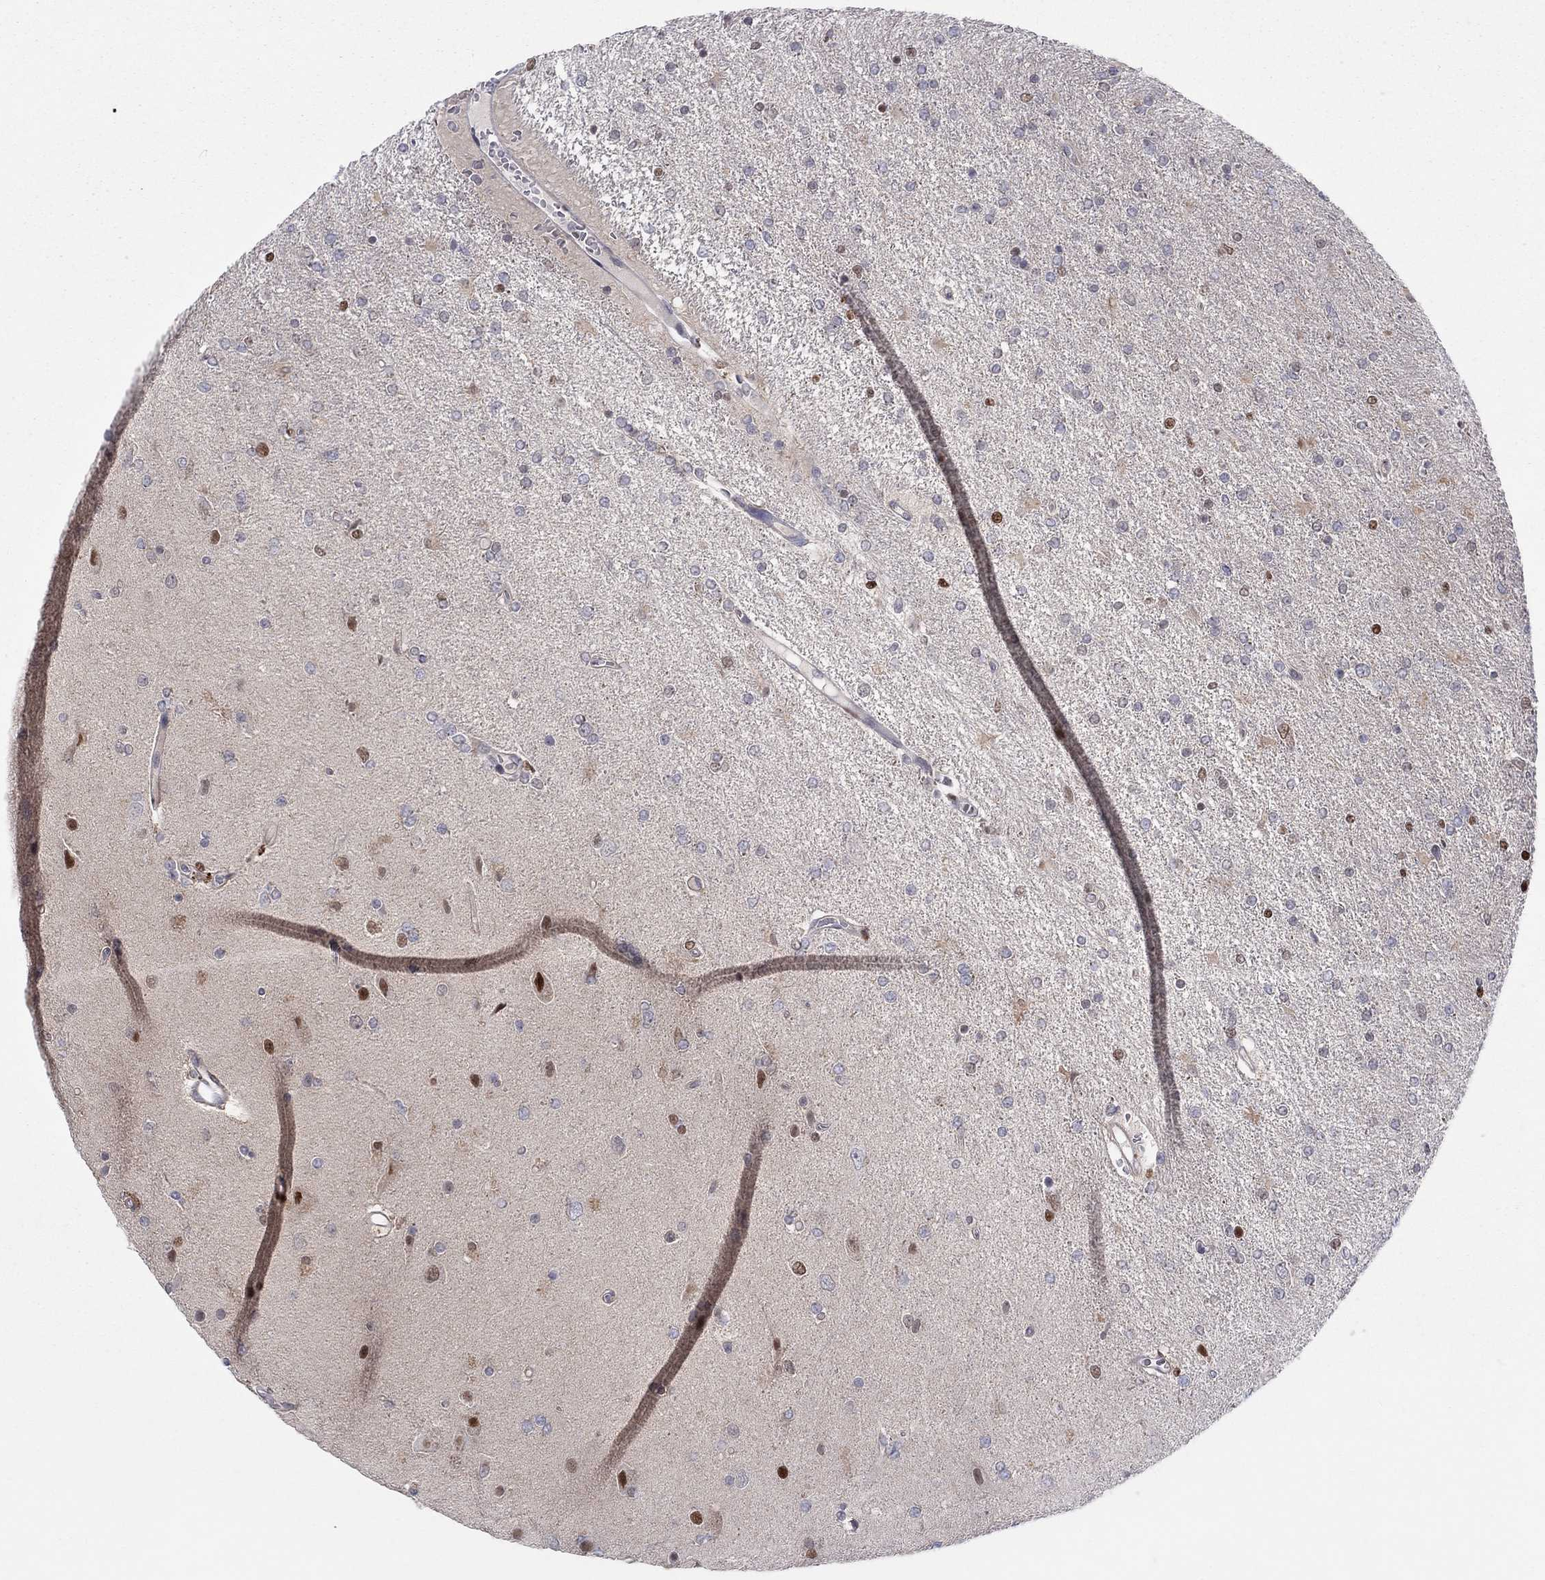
{"staining": {"intensity": "strong", "quantity": "<25%", "location": "nuclear"}, "tissue": "glioma", "cell_type": "Tumor cells", "image_type": "cancer", "snomed": [{"axis": "morphology", "description": "Glioma, malignant, High grade"}, {"axis": "topography", "description": "Cerebral cortex"}], "caption": "Brown immunohistochemical staining in human malignant glioma (high-grade) exhibits strong nuclear positivity in about <25% of tumor cells.", "gene": "ZNHIT3", "patient": {"sex": "male", "age": 70}}